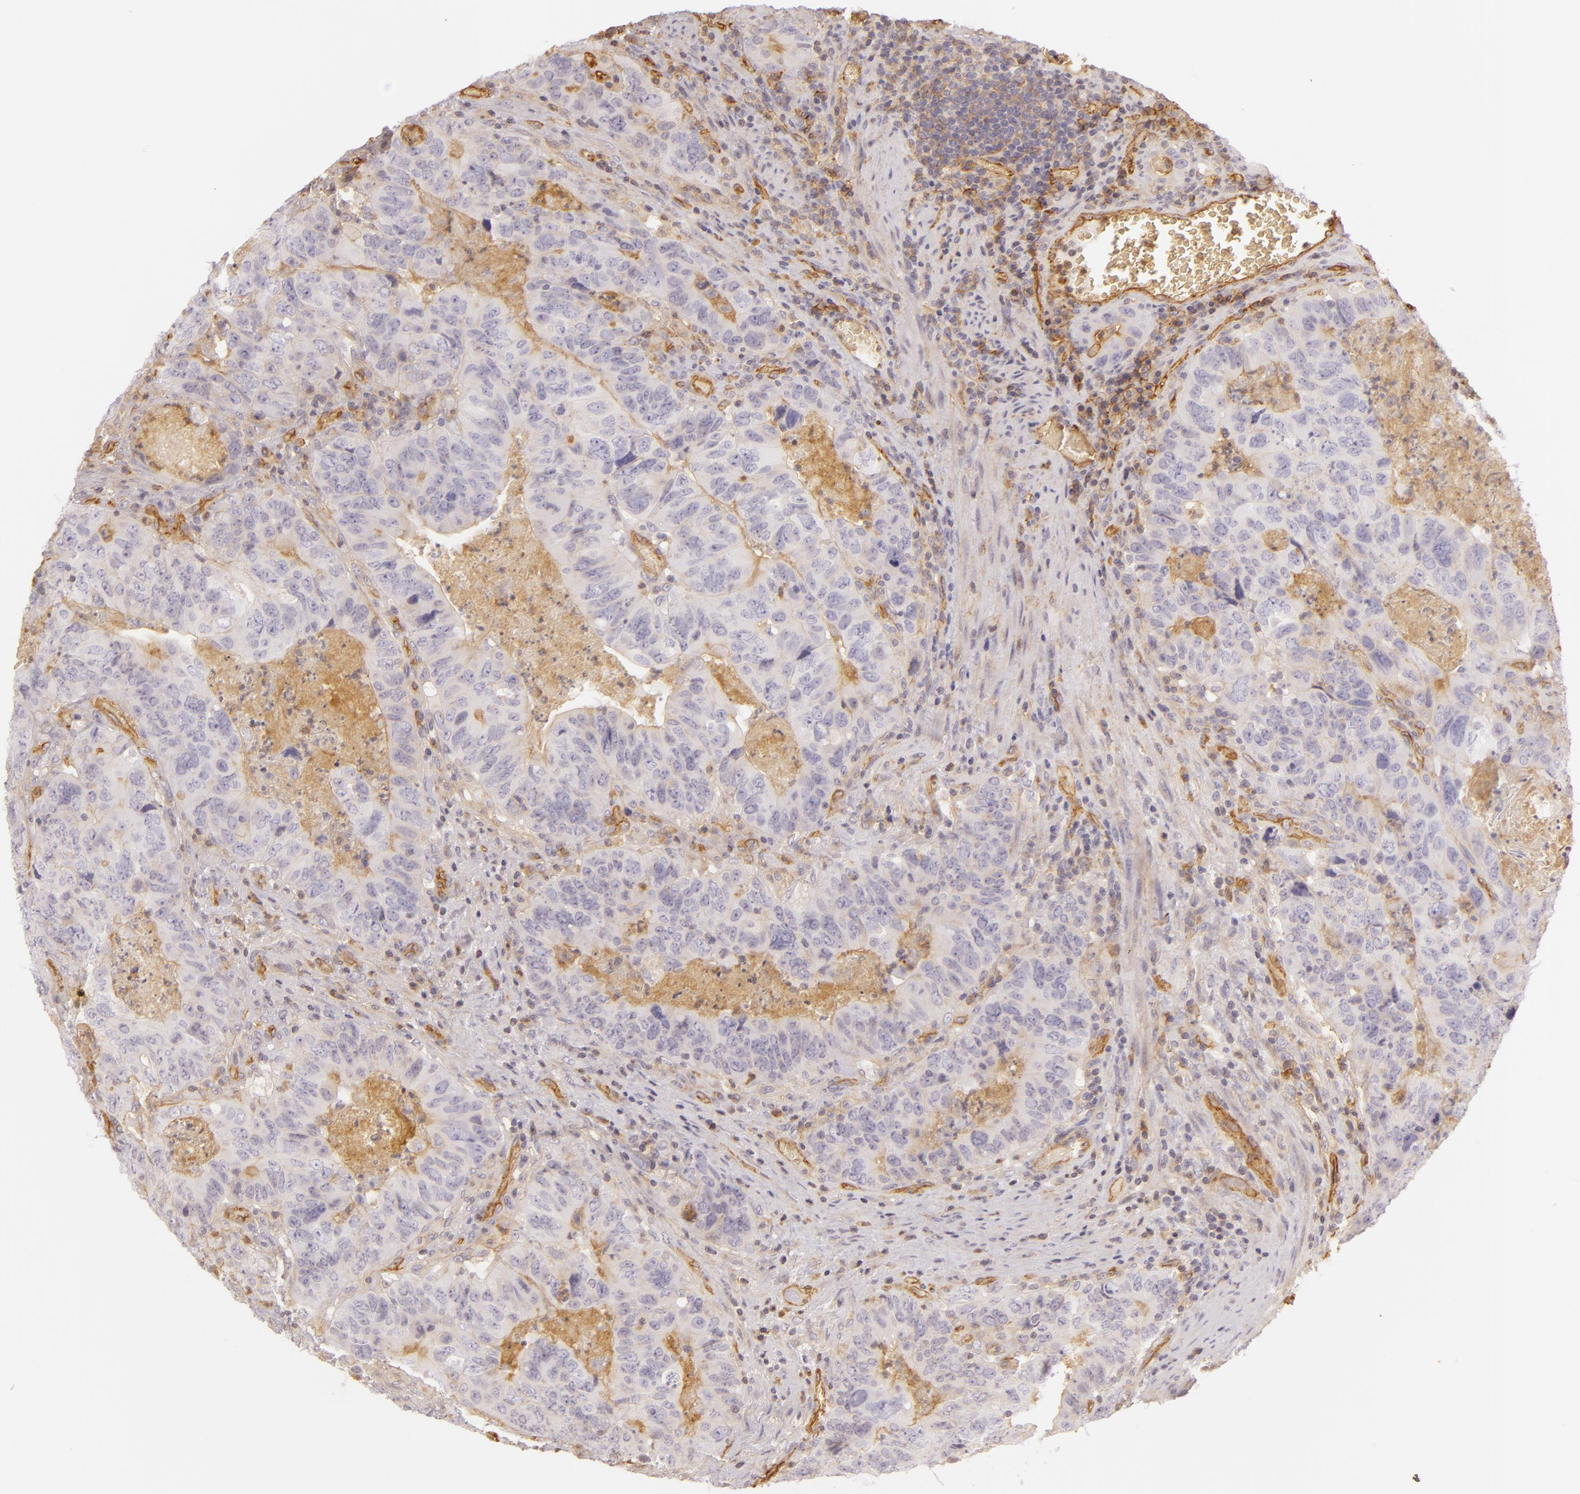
{"staining": {"intensity": "negative", "quantity": "none", "location": "none"}, "tissue": "colorectal cancer", "cell_type": "Tumor cells", "image_type": "cancer", "snomed": [{"axis": "morphology", "description": "Adenocarcinoma, NOS"}, {"axis": "topography", "description": "Rectum"}], "caption": "Adenocarcinoma (colorectal) was stained to show a protein in brown. There is no significant staining in tumor cells.", "gene": "CD59", "patient": {"sex": "female", "age": 82}}